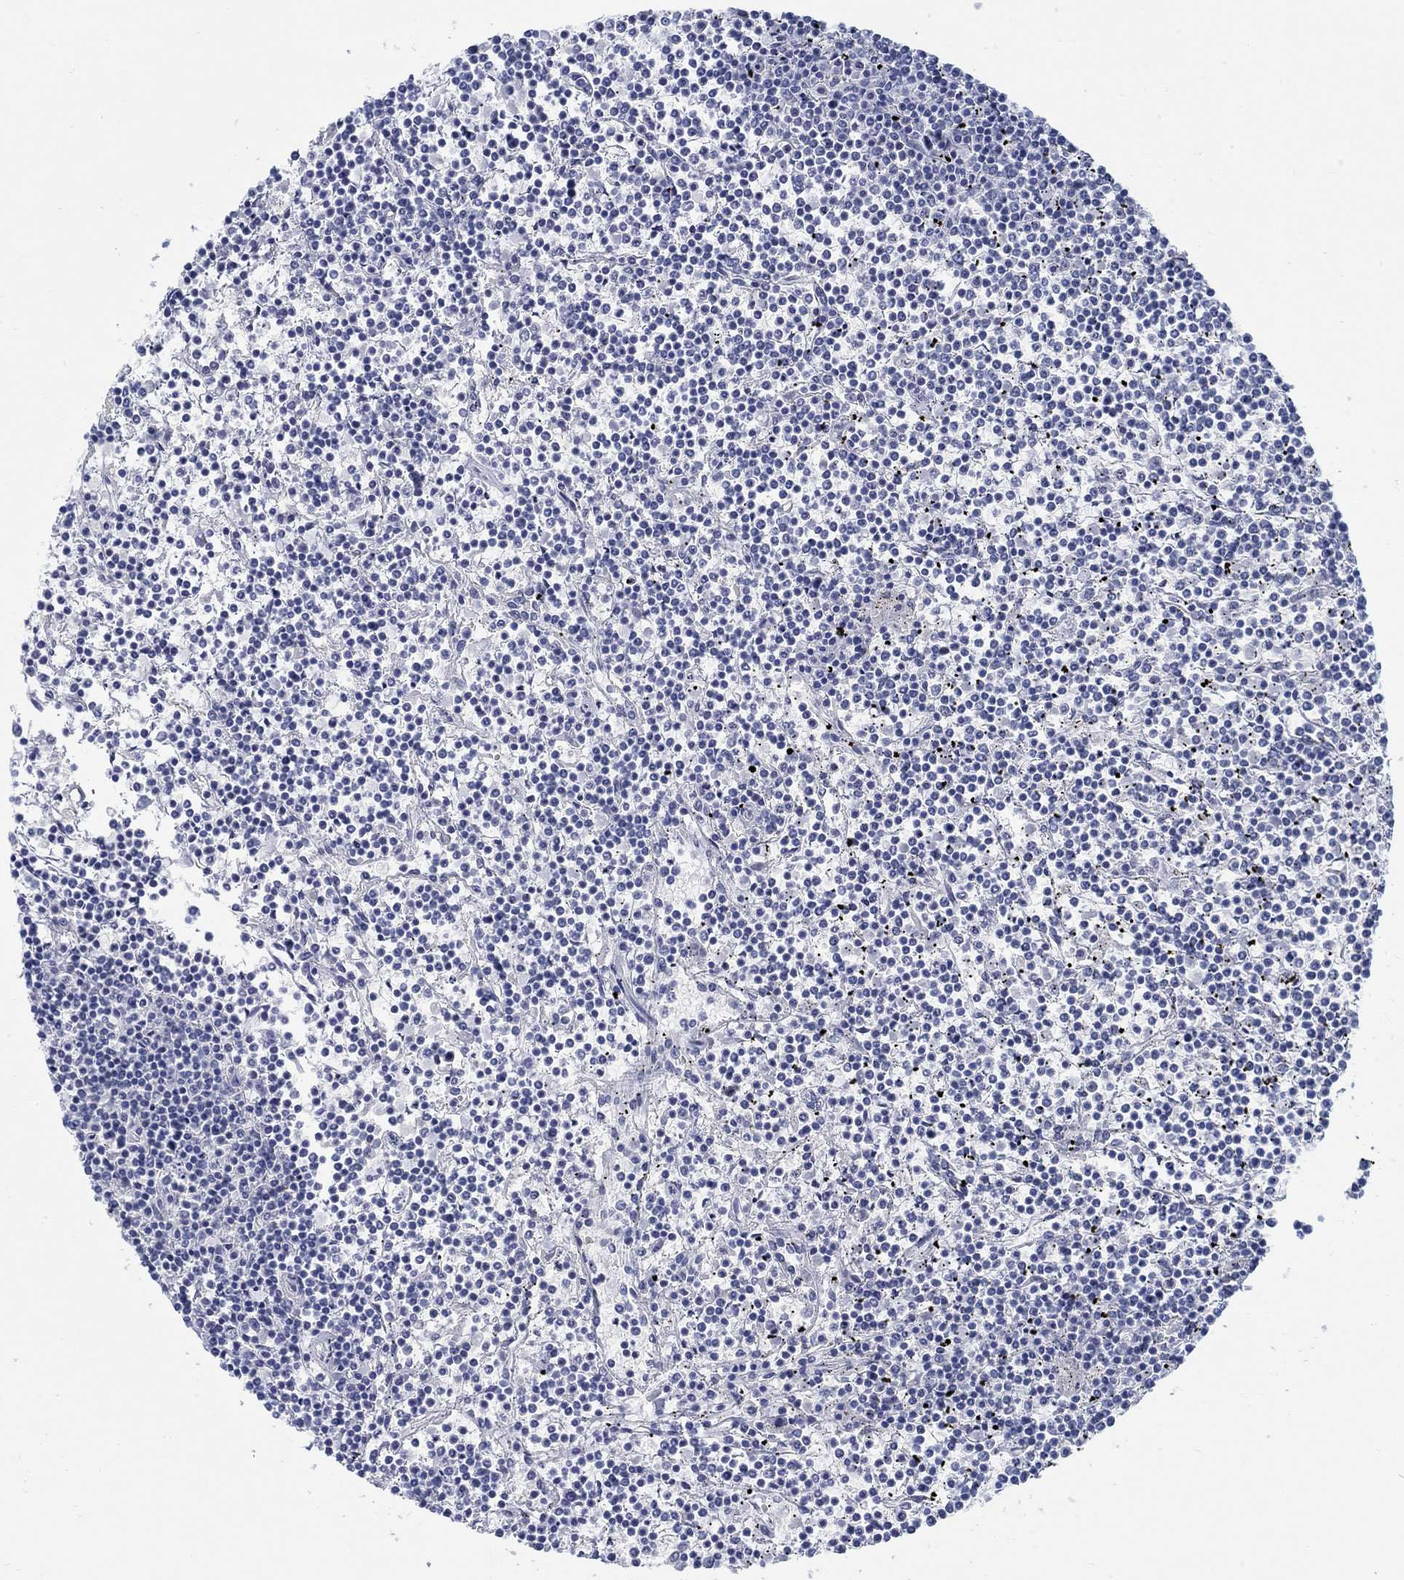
{"staining": {"intensity": "negative", "quantity": "none", "location": "none"}, "tissue": "lymphoma", "cell_type": "Tumor cells", "image_type": "cancer", "snomed": [{"axis": "morphology", "description": "Malignant lymphoma, non-Hodgkin's type, Low grade"}, {"axis": "topography", "description": "Spleen"}], "caption": "Low-grade malignant lymphoma, non-Hodgkin's type was stained to show a protein in brown. There is no significant staining in tumor cells.", "gene": "TEKT4", "patient": {"sex": "female", "age": 19}}